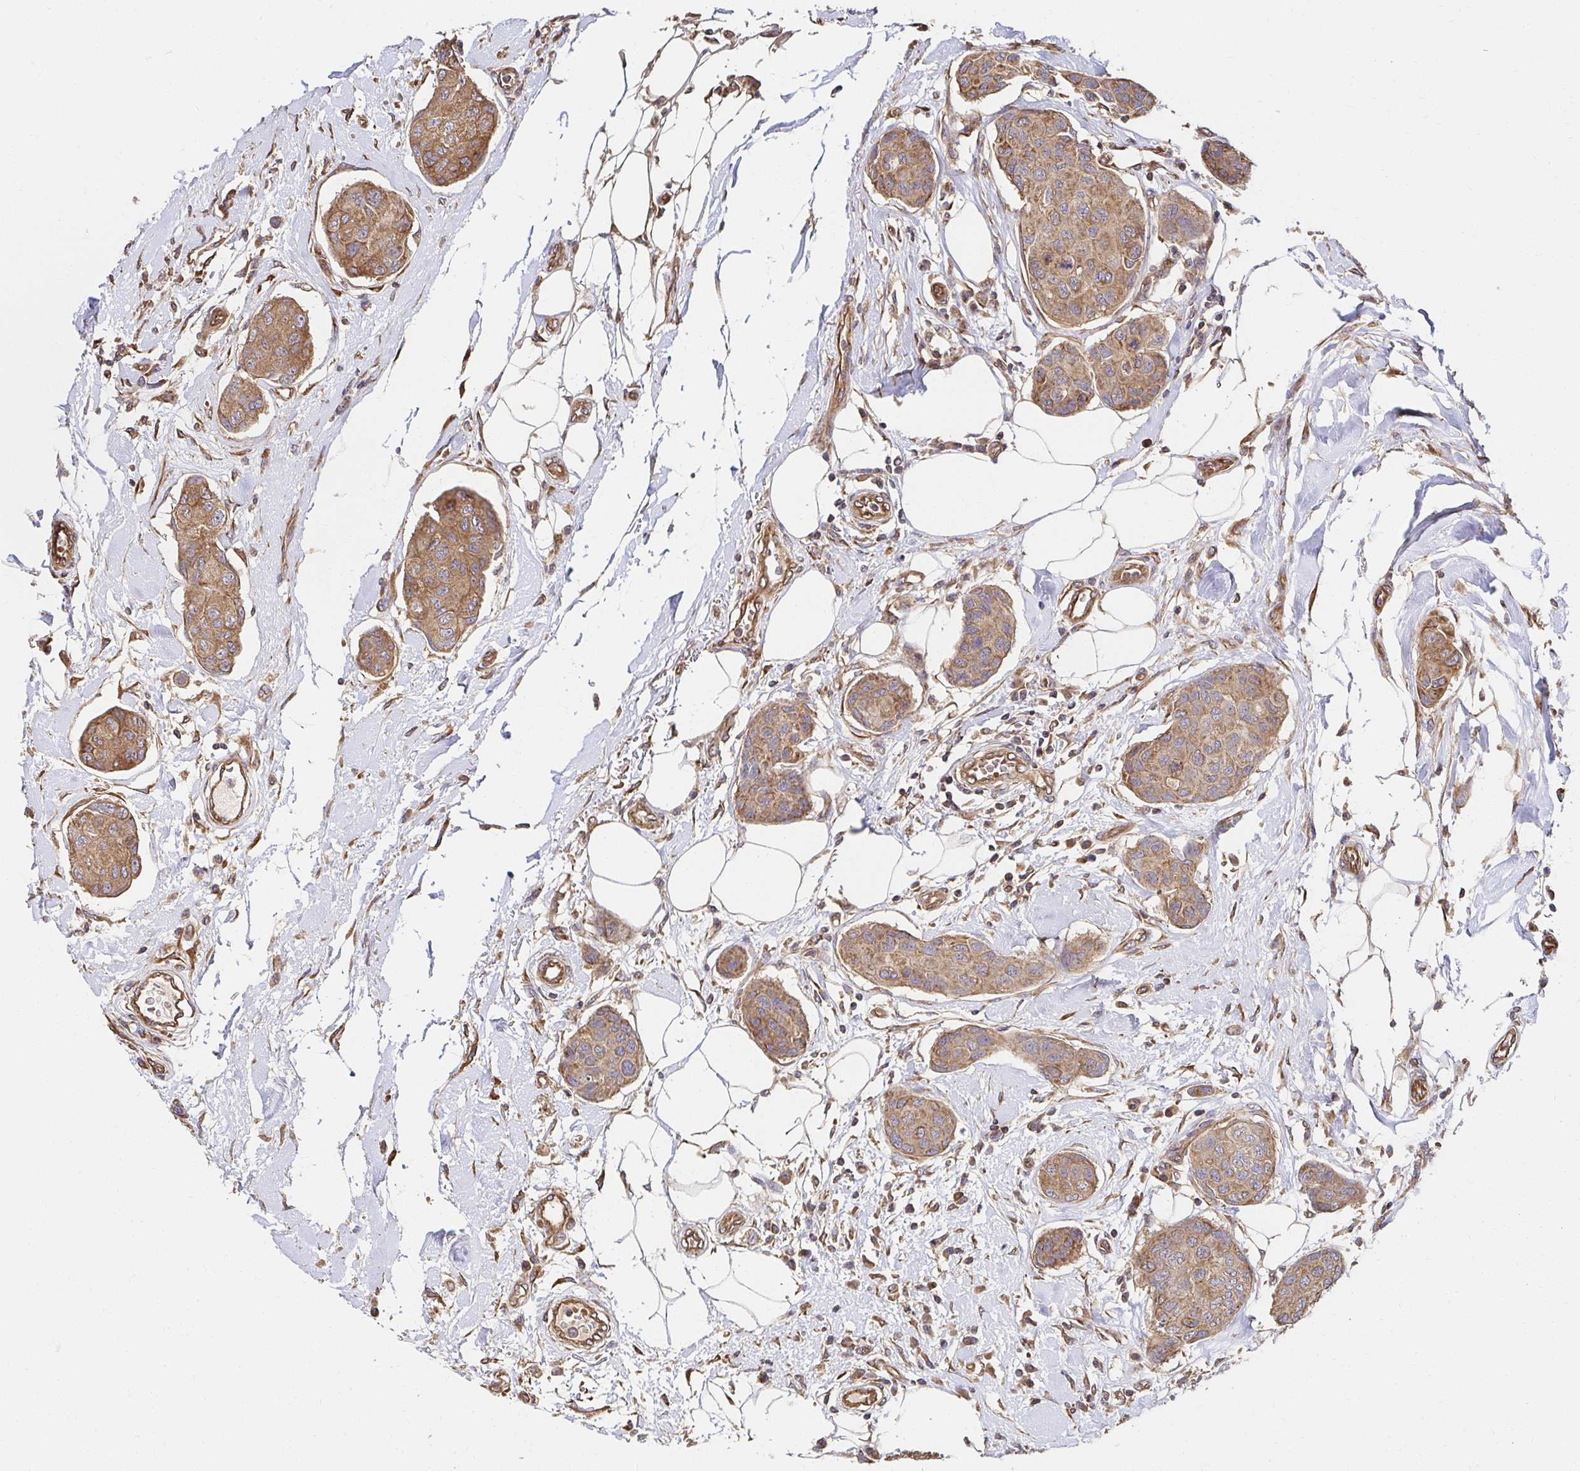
{"staining": {"intensity": "moderate", "quantity": ">75%", "location": "cytoplasmic/membranous"}, "tissue": "breast cancer", "cell_type": "Tumor cells", "image_type": "cancer", "snomed": [{"axis": "morphology", "description": "Duct carcinoma"}, {"axis": "topography", "description": "Breast"}, {"axis": "topography", "description": "Lymph node"}], "caption": "A brown stain shows moderate cytoplasmic/membranous staining of a protein in invasive ductal carcinoma (breast) tumor cells.", "gene": "APBB1", "patient": {"sex": "female", "age": 80}}